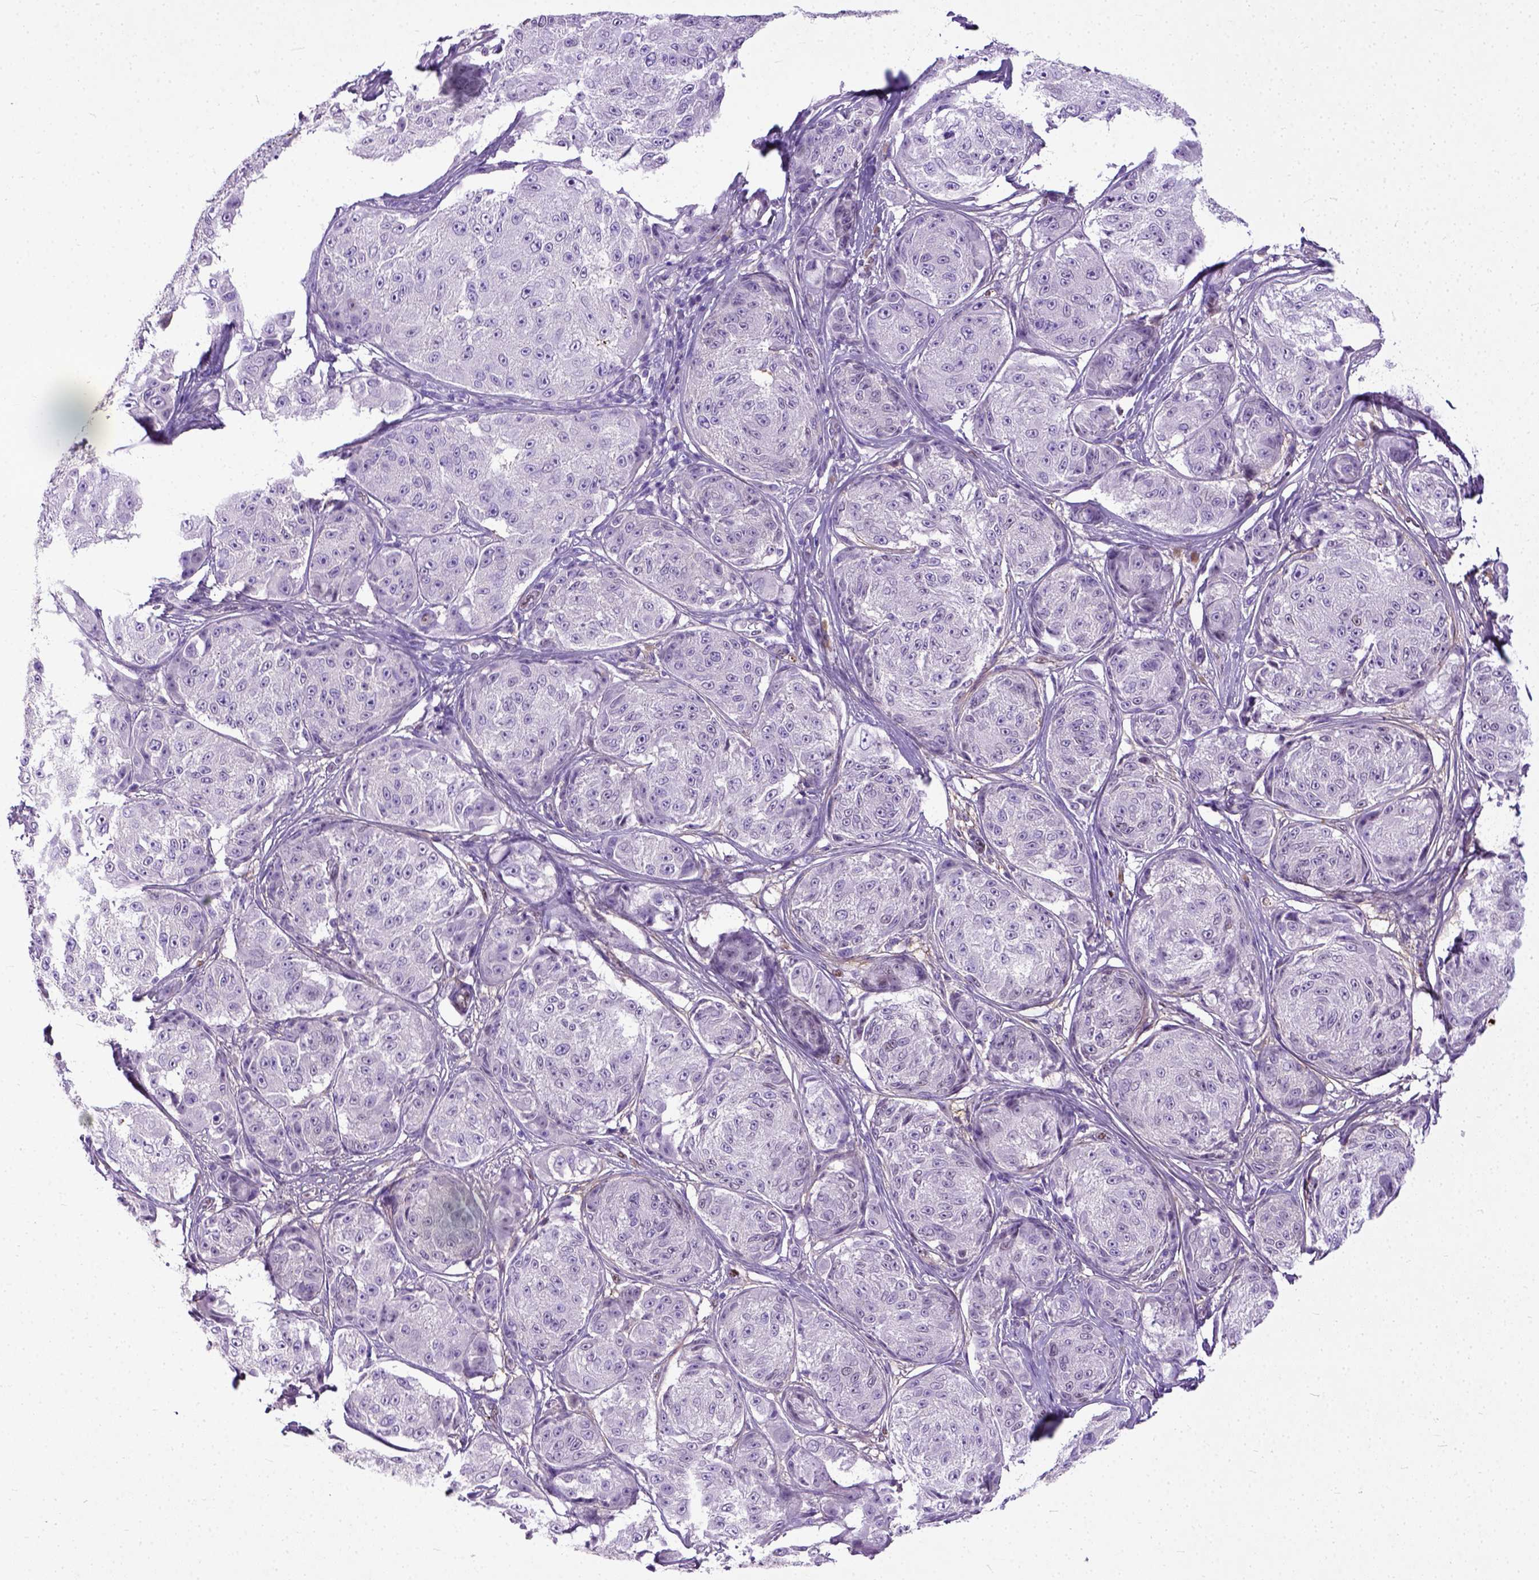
{"staining": {"intensity": "negative", "quantity": "none", "location": "none"}, "tissue": "melanoma", "cell_type": "Tumor cells", "image_type": "cancer", "snomed": [{"axis": "morphology", "description": "Malignant melanoma, NOS"}, {"axis": "topography", "description": "Skin"}], "caption": "IHC histopathology image of neoplastic tissue: human malignant melanoma stained with DAB (3,3'-diaminobenzidine) demonstrates no significant protein staining in tumor cells.", "gene": "ADAMTS8", "patient": {"sex": "male", "age": 61}}